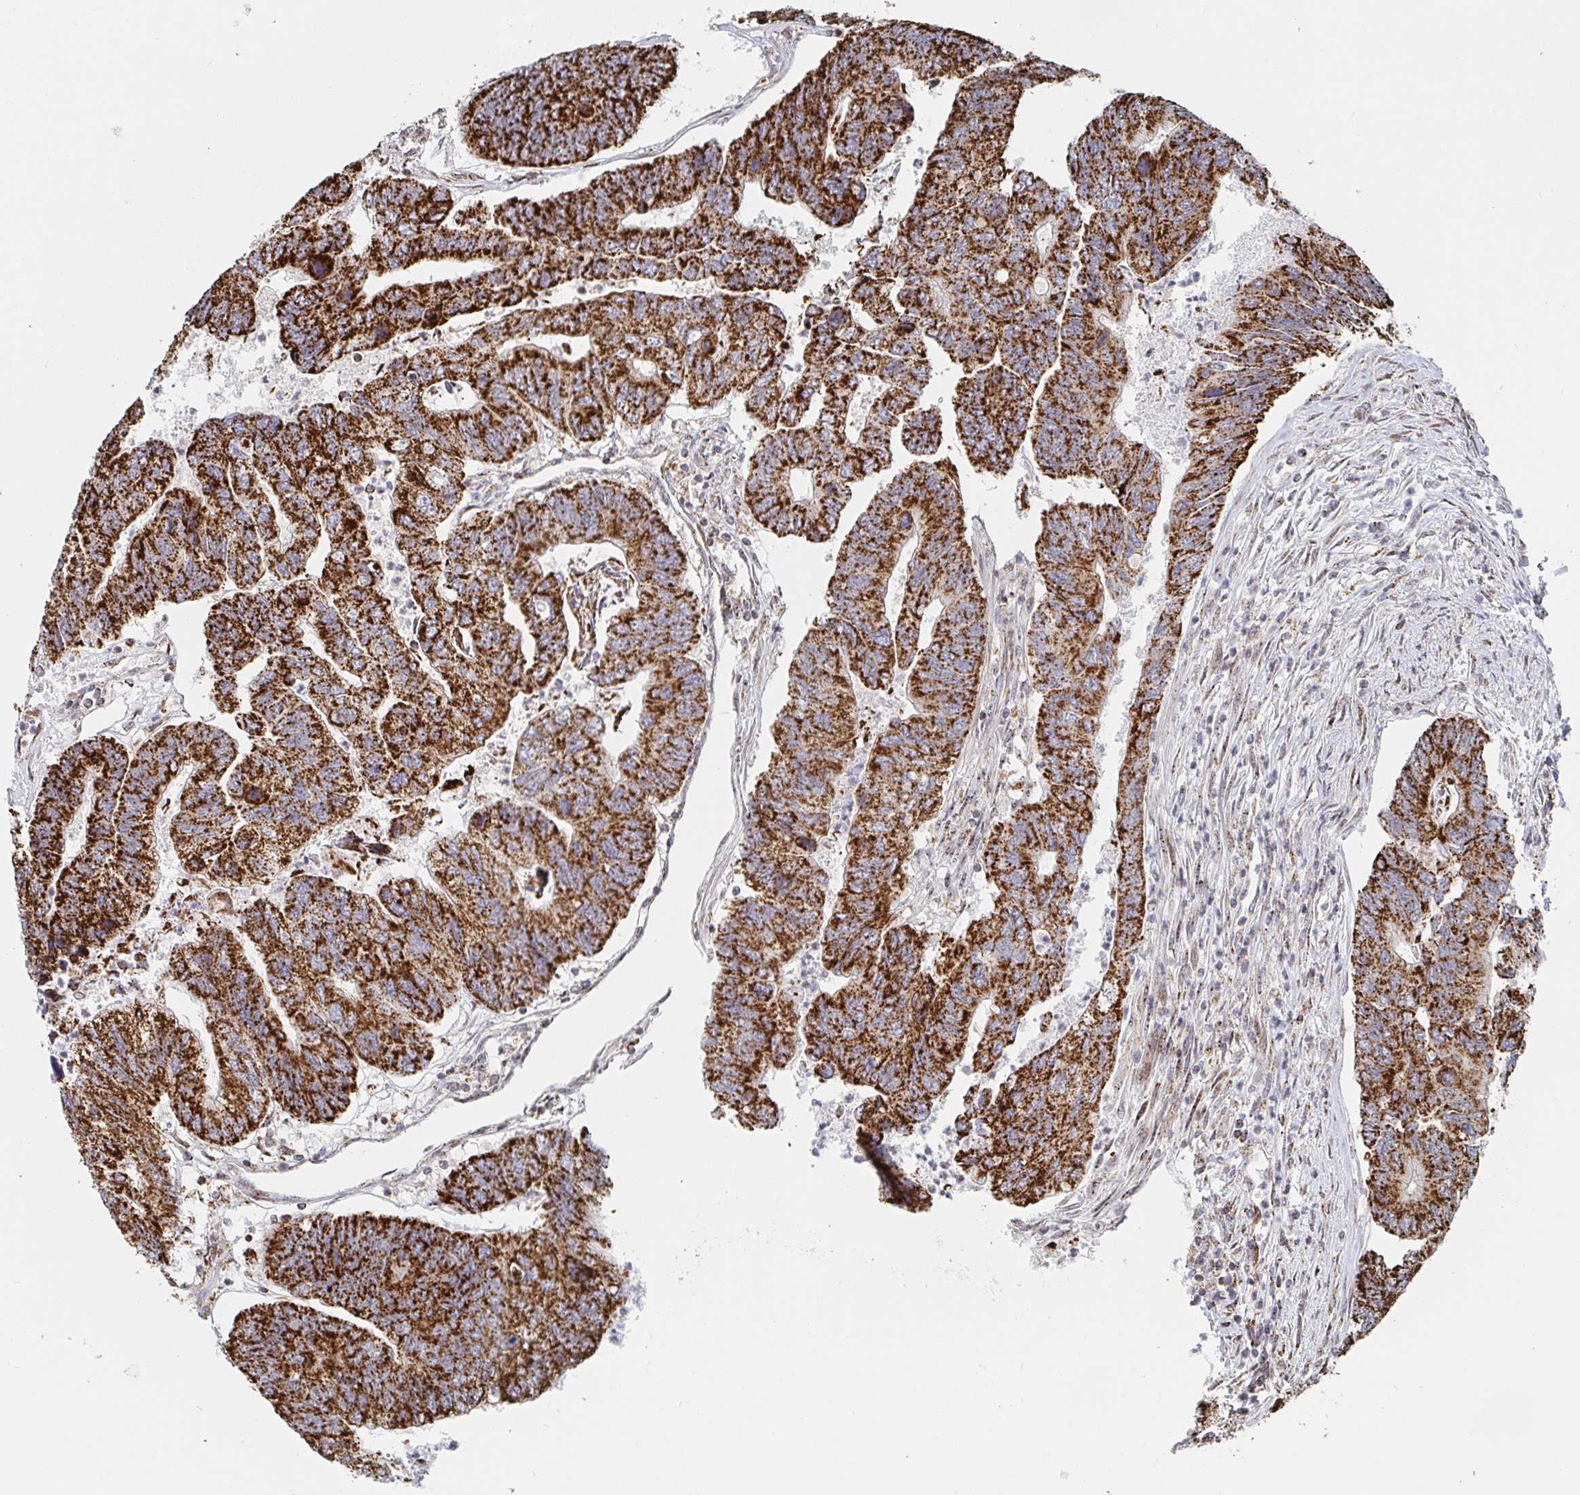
{"staining": {"intensity": "strong", "quantity": ">75%", "location": "cytoplasmic/membranous"}, "tissue": "colorectal cancer", "cell_type": "Tumor cells", "image_type": "cancer", "snomed": [{"axis": "morphology", "description": "Adenocarcinoma, NOS"}, {"axis": "topography", "description": "Colon"}], "caption": "This photomicrograph displays colorectal adenocarcinoma stained with IHC to label a protein in brown. The cytoplasmic/membranous of tumor cells show strong positivity for the protein. Nuclei are counter-stained blue.", "gene": "STARD8", "patient": {"sex": "female", "age": 67}}